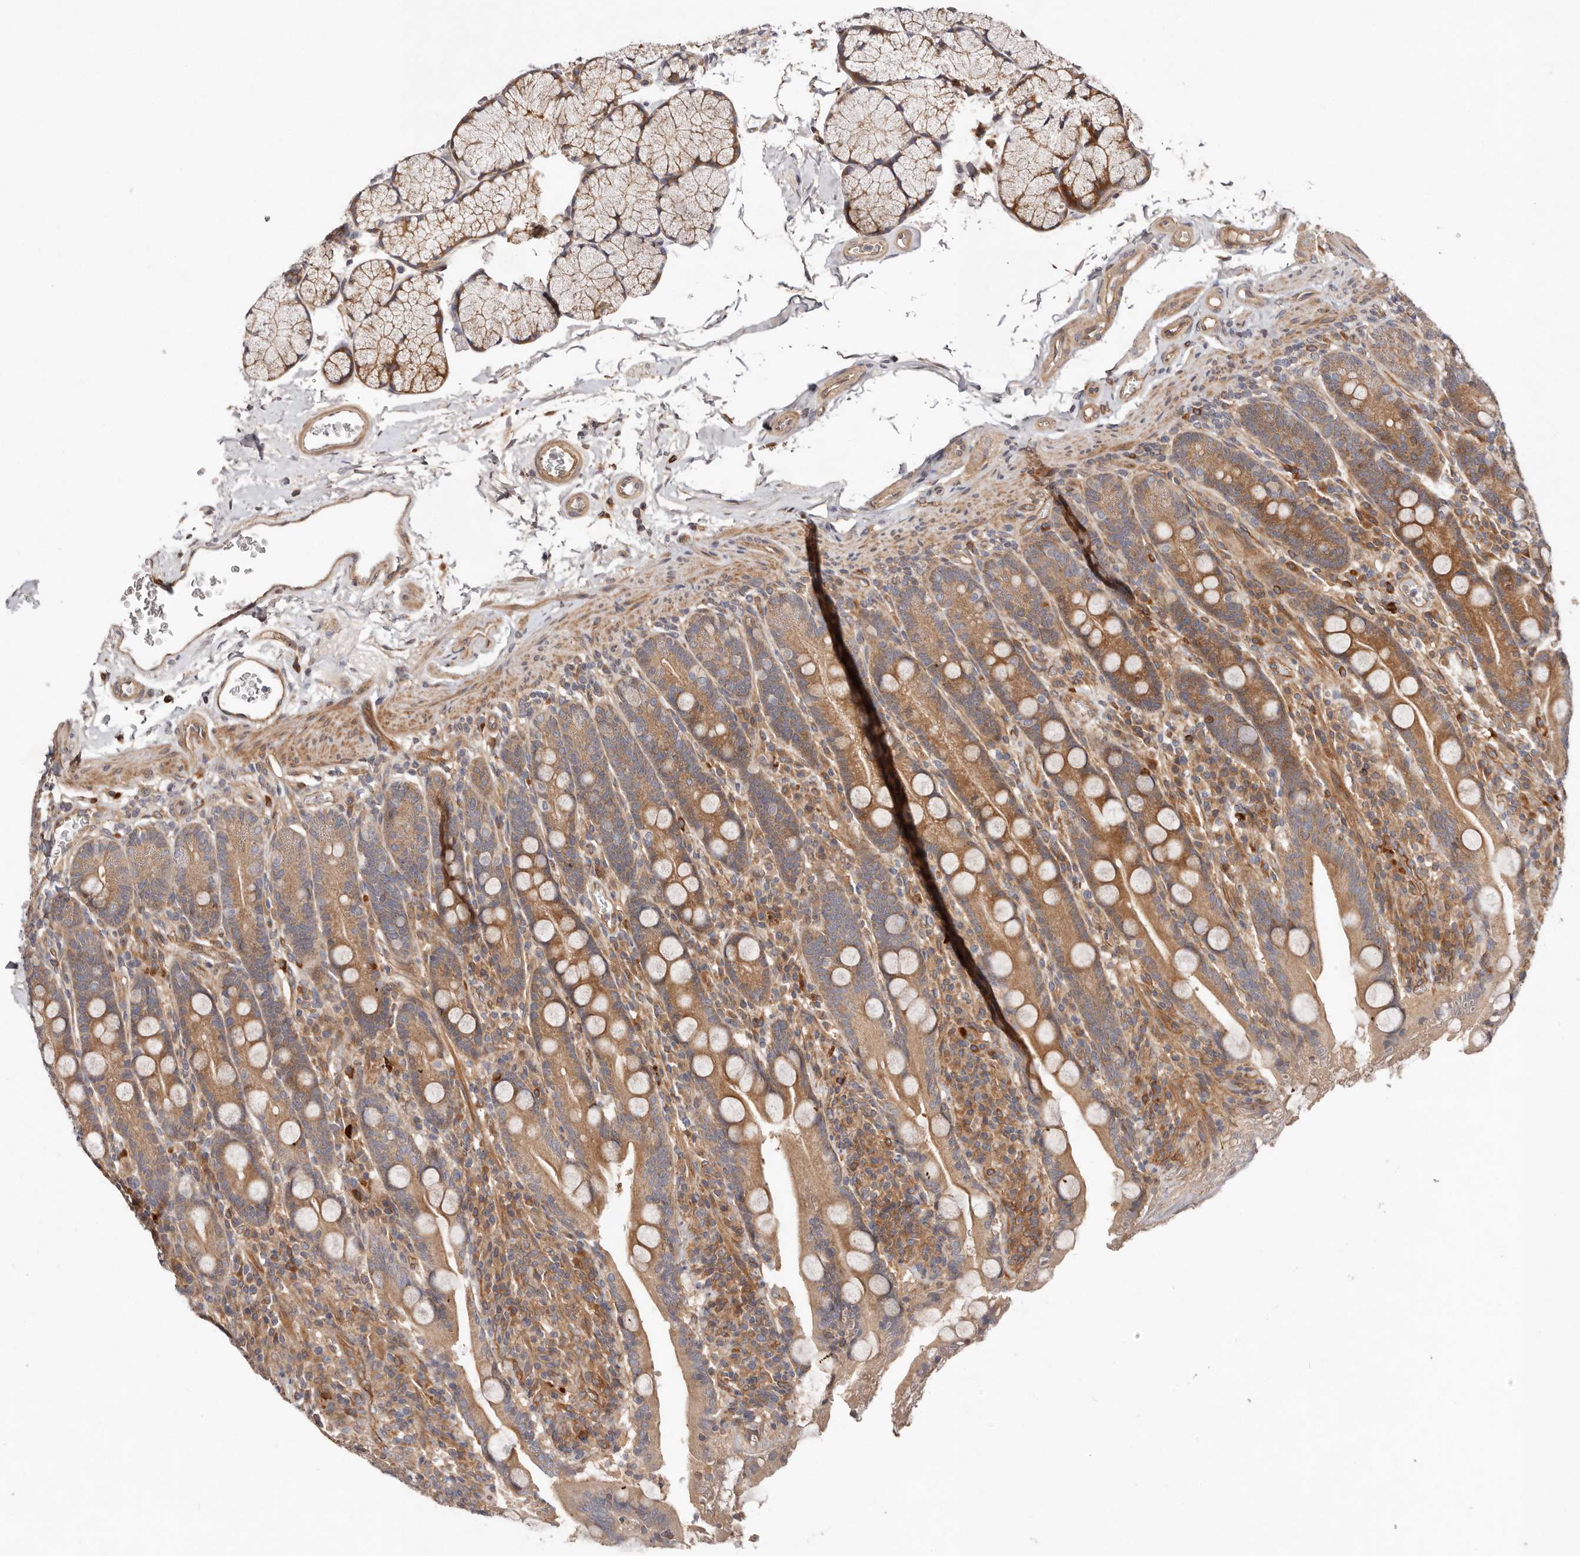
{"staining": {"intensity": "moderate", "quantity": ">75%", "location": "cytoplasmic/membranous"}, "tissue": "duodenum", "cell_type": "Glandular cells", "image_type": "normal", "snomed": [{"axis": "morphology", "description": "Normal tissue, NOS"}, {"axis": "topography", "description": "Duodenum"}], "caption": "Protein positivity by IHC exhibits moderate cytoplasmic/membranous expression in approximately >75% of glandular cells in unremarkable duodenum. The protein of interest is shown in brown color, while the nuclei are stained blue.", "gene": "MACF1", "patient": {"sex": "male", "age": 35}}